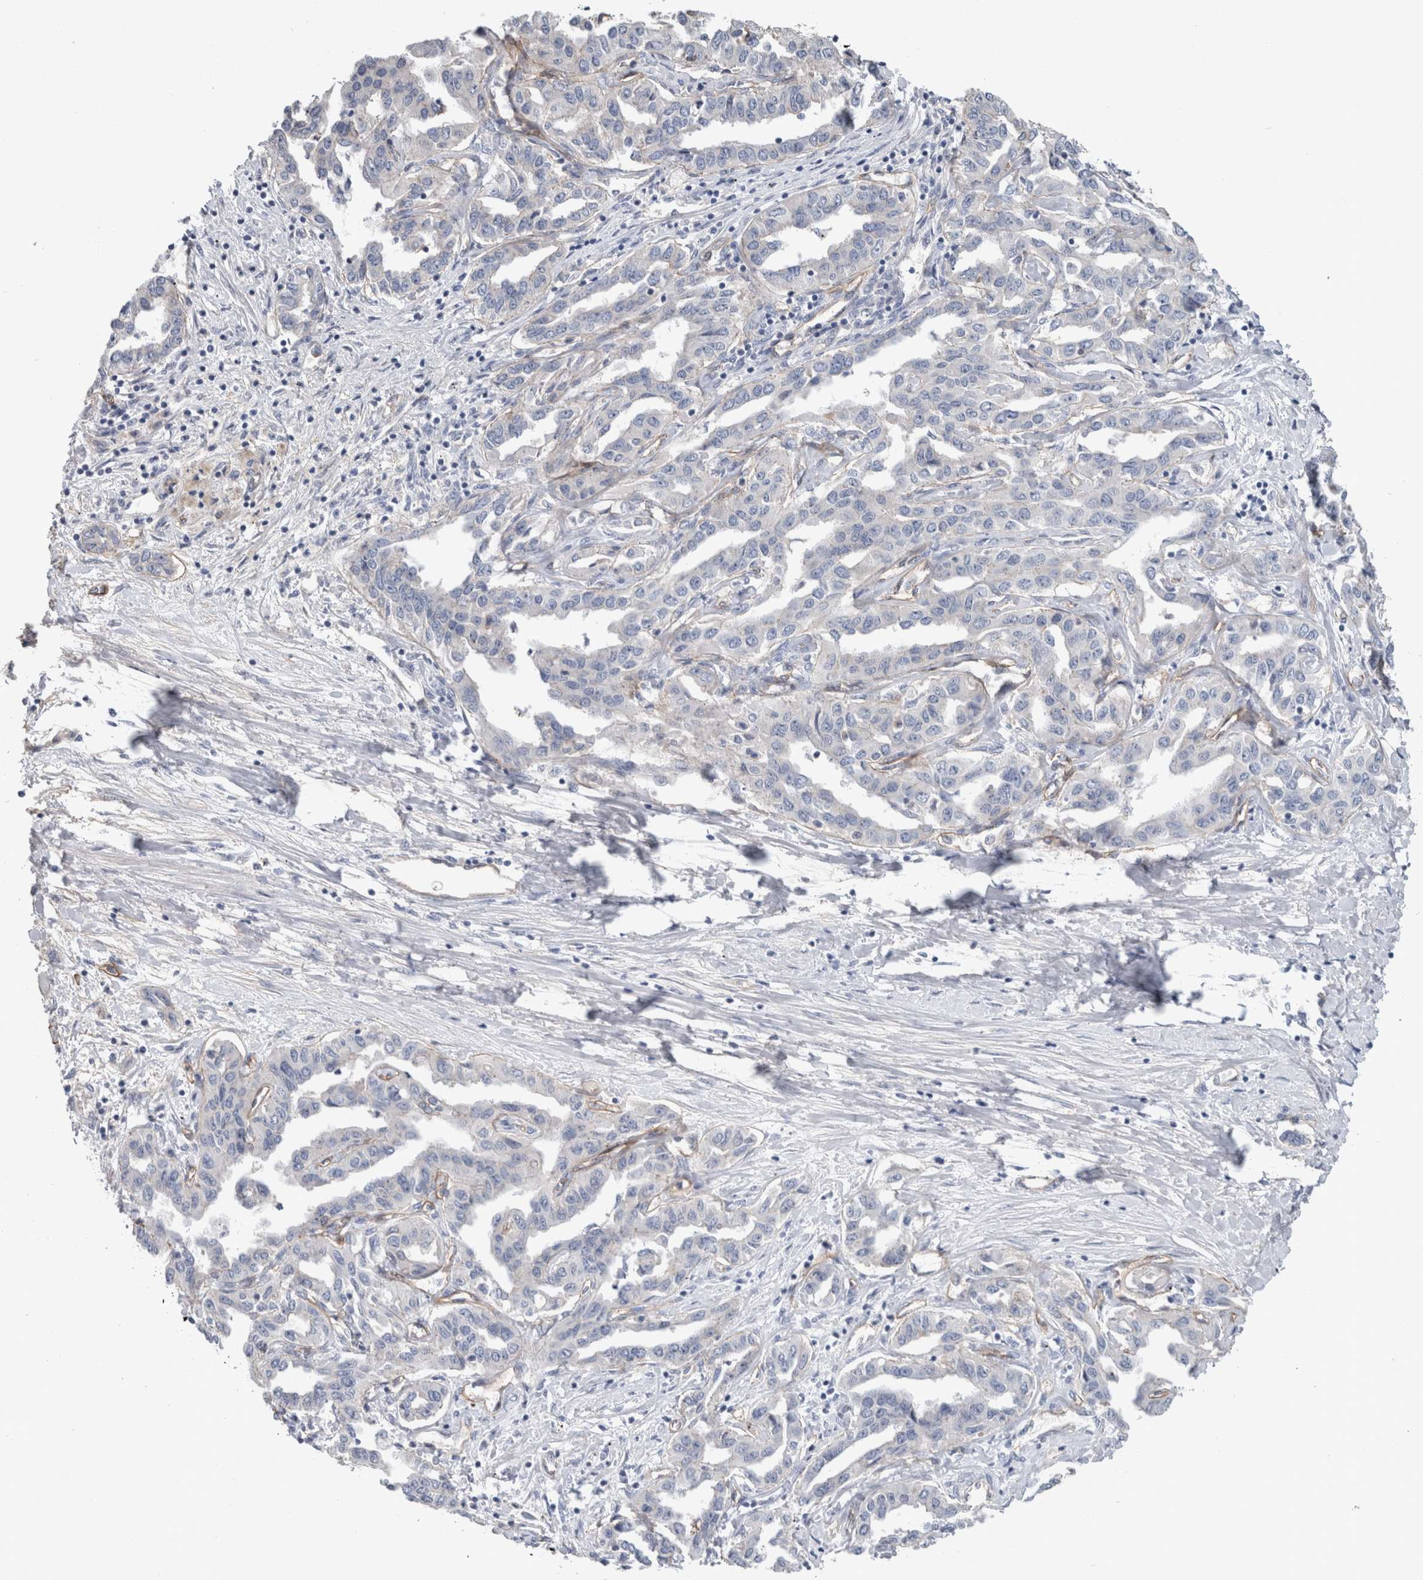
{"staining": {"intensity": "negative", "quantity": "none", "location": "none"}, "tissue": "liver cancer", "cell_type": "Tumor cells", "image_type": "cancer", "snomed": [{"axis": "morphology", "description": "Cholangiocarcinoma"}, {"axis": "topography", "description": "Liver"}], "caption": "Human liver cancer (cholangiocarcinoma) stained for a protein using immunohistochemistry (IHC) shows no staining in tumor cells.", "gene": "BCAM", "patient": {"sex": "male", "age": 59}}